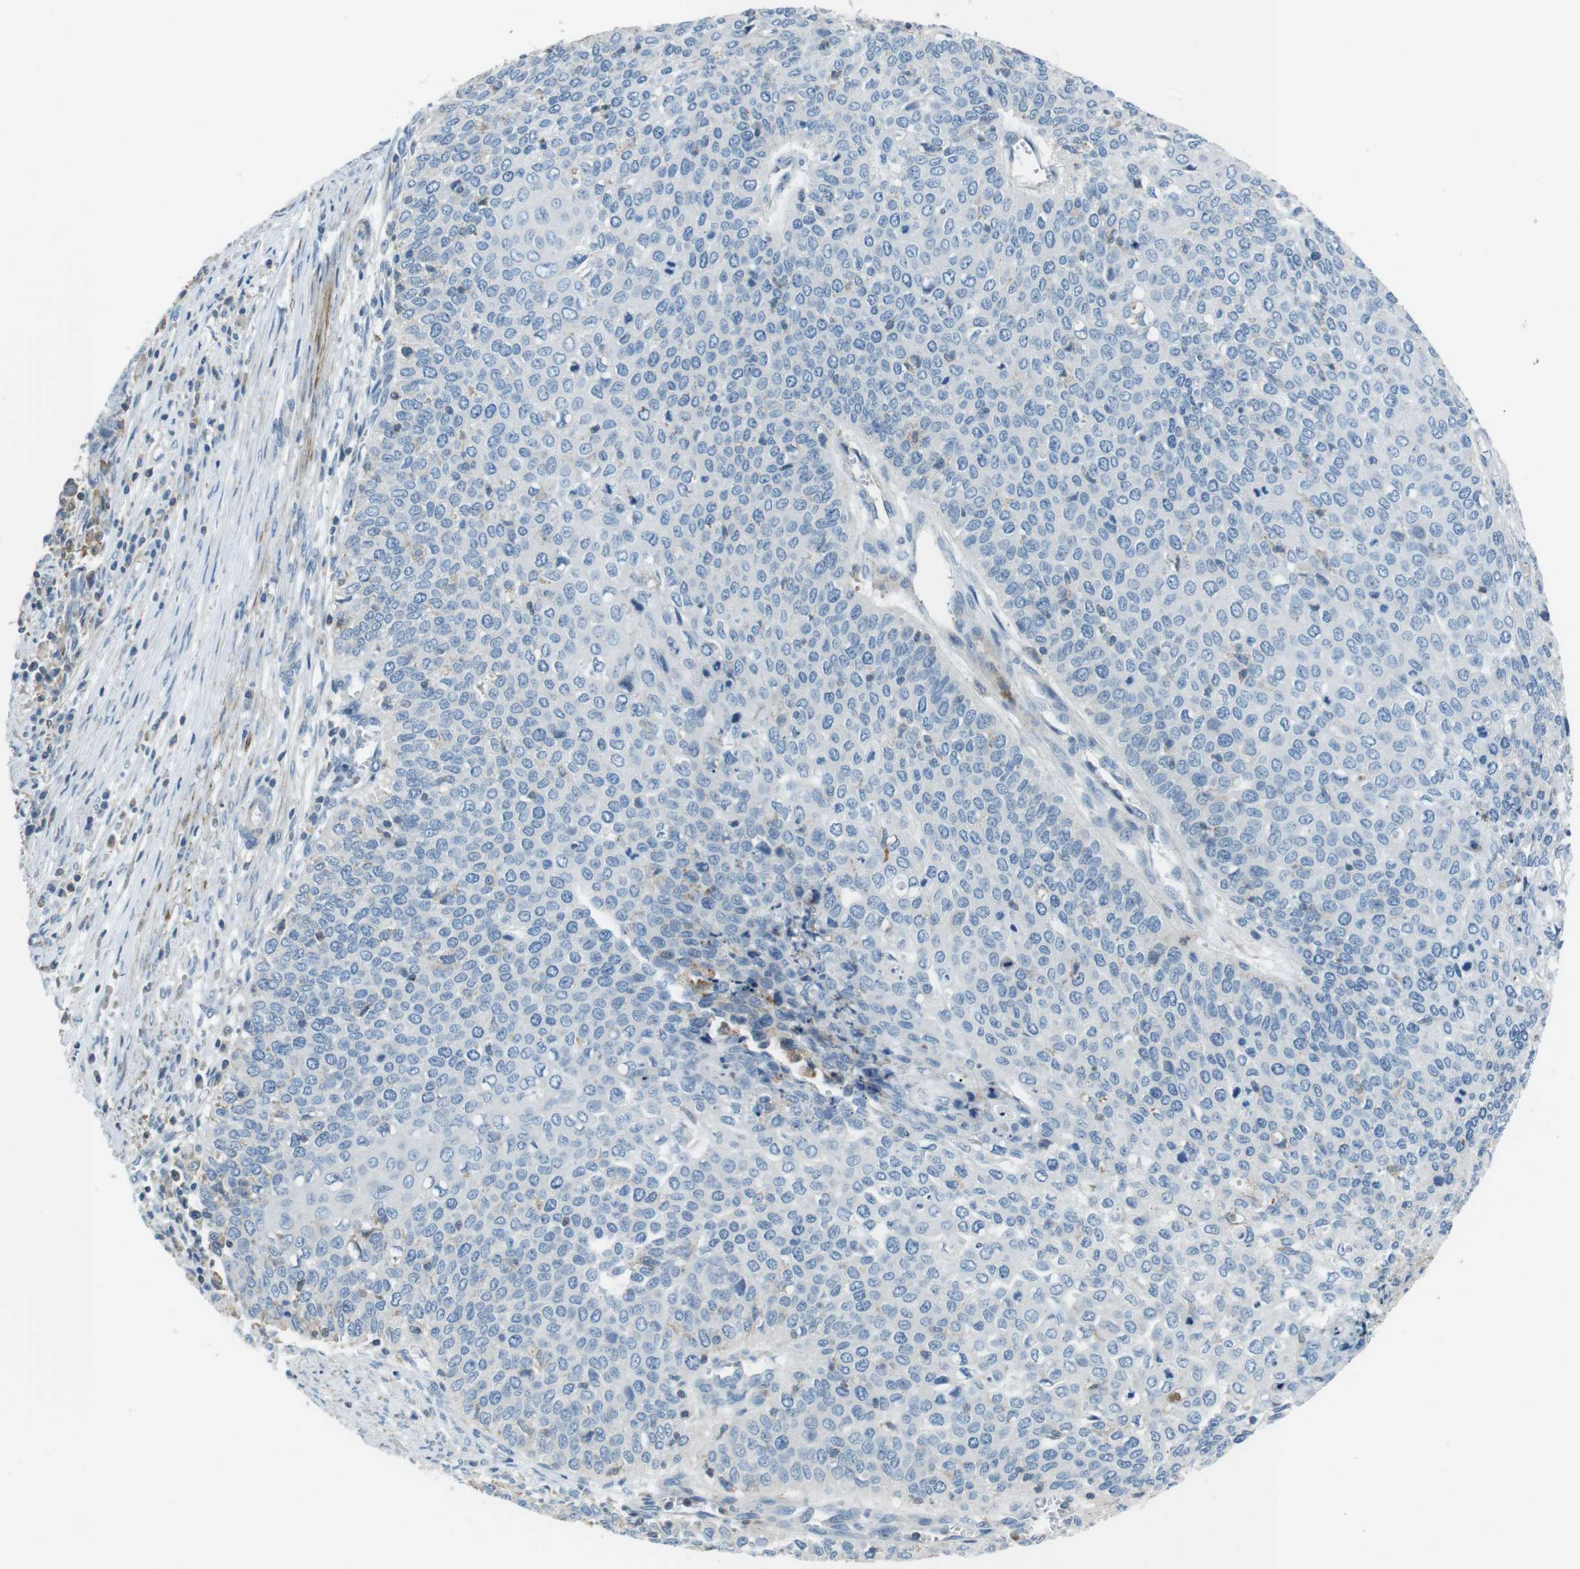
{"staining": {"intensity": "negative", "quantity": "none", "location": "none"}, "tissue": "cervical cancer", "cell_type": "Tumor cells", "image_type": "cancer", "snomed": [{"axis": "morphology", "description": "Squamous cell carcinoma, NOS"}, {"axis": "topography", "description": "Cervix"}], "caption": "IHC histopathology image of human cervical cancer (squamous cell carcinoma) stained for a protein (brown), which shows no positivity in tumor cells.", "gene": "ARVCF", "patient": {"sex": "female", "age": 39}}